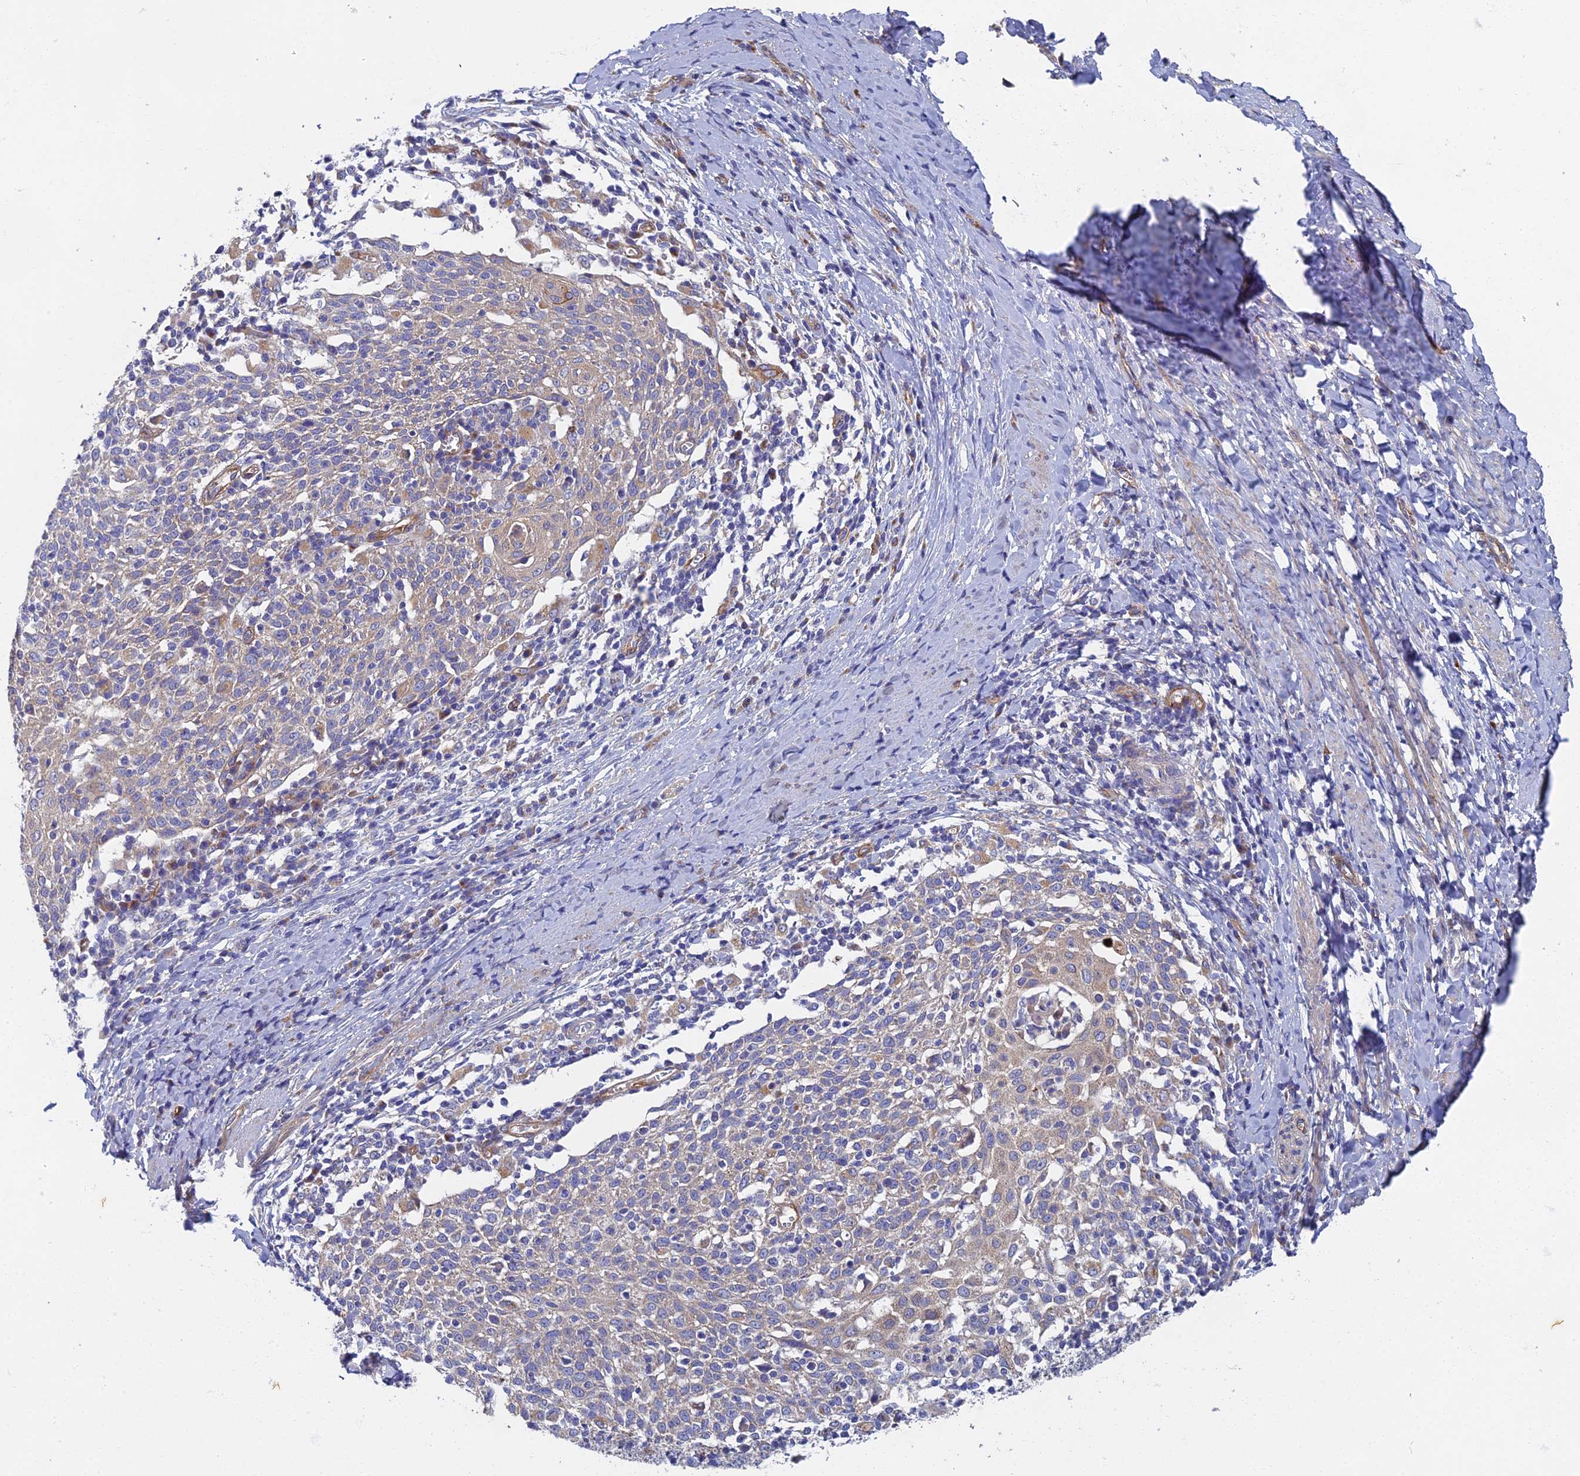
{"staining": {"intensity": "moderate", "quantity": "<25%", "location": "cytoplasmic/membranous"}, "tissue": "cervical cancer", "cell_type": "Tumor cells", "image_type": "cancer", "snomed": [{"axis": "morphology", "description": "Squamous cell carcinoma, NOS"}, {"axis": "topography", "description": "Cervix"}], "caption": "Cervical squamous cell carcinoma stained with a brown dye exhibits moderate cytoplasmic/membranous positive expression in about <25% of tumor cells.", "gene": "RNASEK", "patient": {"sex": "female", "age": 52}}